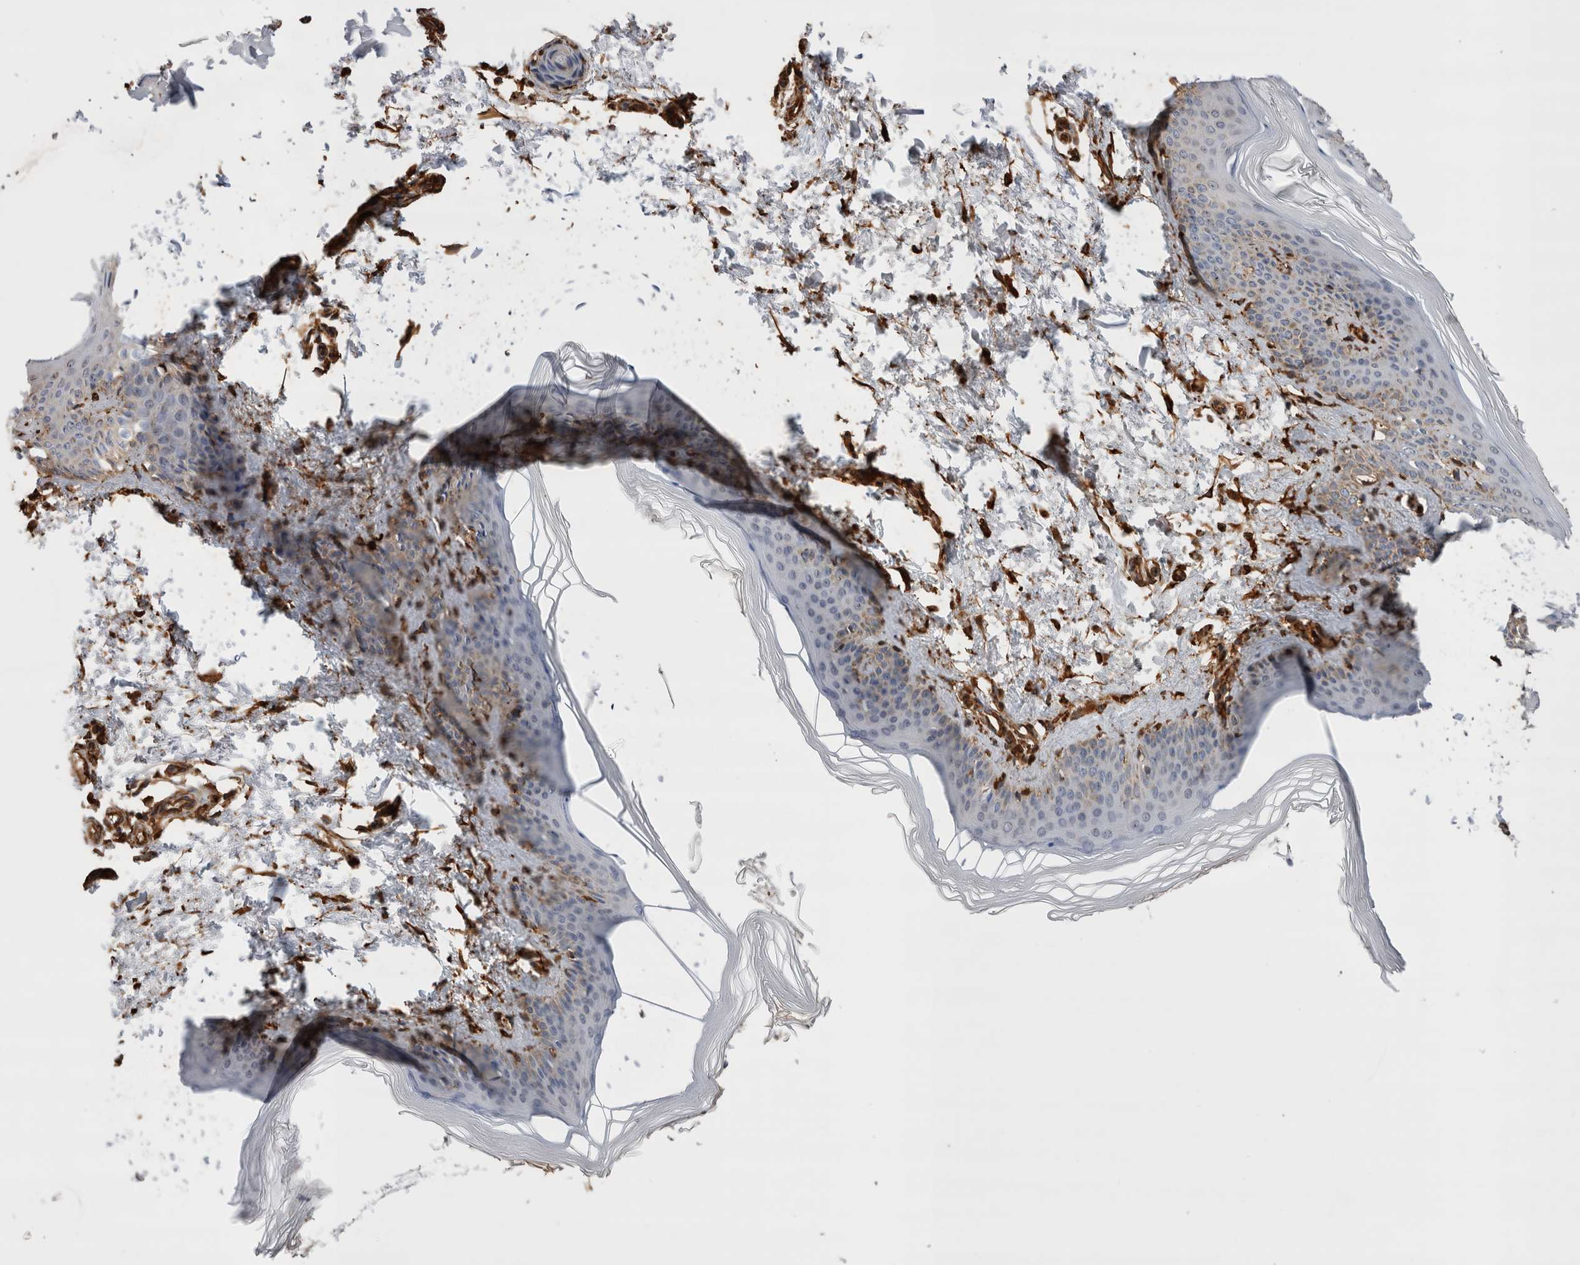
{"staining": {"intensity": "strong", "quantity": ">75%", "location": "cytoplasmic/membranous"}, "tissue": "skin", "cell_type": "Fibroblasts", "image_type": "normal", "snomed": [{"axis": "morphology", "description": "Normal tissue, NOS"}, {"axis": "topography", "description": "Skin"}], "caption": "Protein staining by immunohistochemistry exhibits strong cytoplasmic/membranous positivity in approximately >75% of fibroblasts in normal skin. Nuclei are stained in blue.", "gene": "ZNF397", "patient": {"sex": "female", "age": 27}}